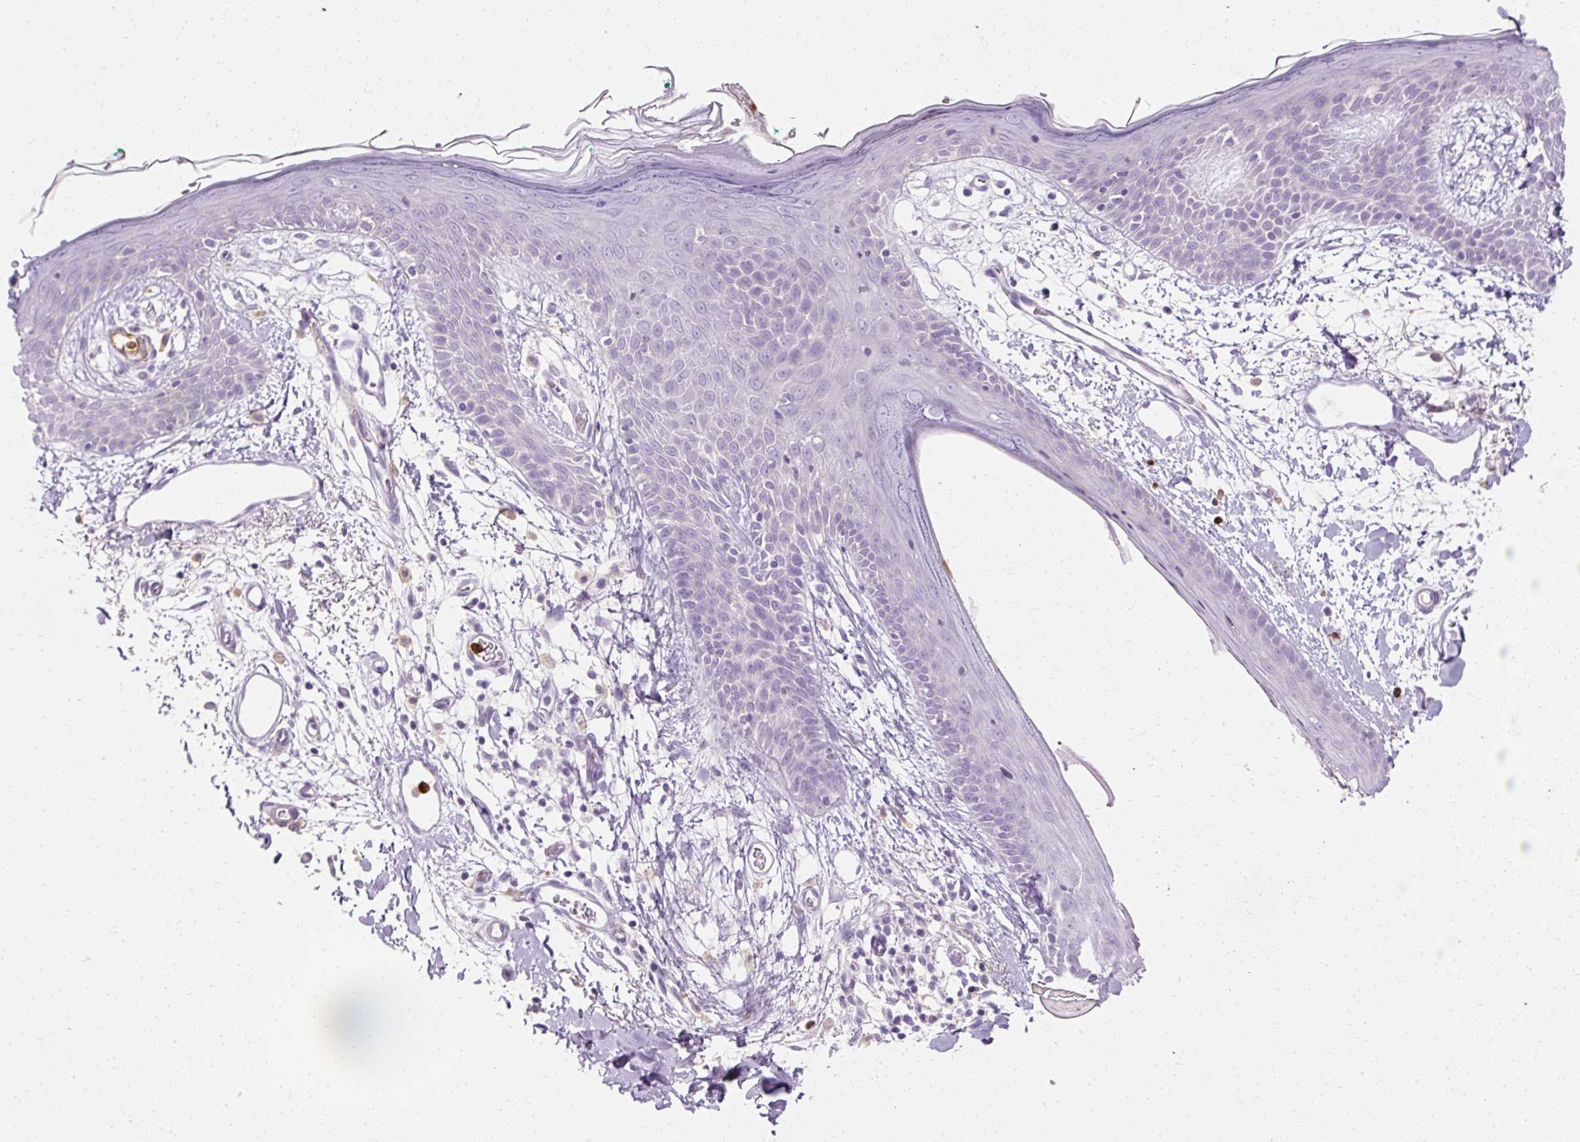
{"staining": {"intensity": "negative", "quantity": "none", "location": "none"}, "tissue": "skin", "cell_type": "Fibroblasts", "image_type": "normal", "snomed": [{"axis": "morphology", "description": "Normal tissue, NOS"}, {"axis": "topography", "description": "Skin"}], "caption": "Immunohistochemistry of normal skin reveals no positivity in fibroblasts.", "gene": "DEFA1B", "patient": {"sex": "male", "age": 79}}